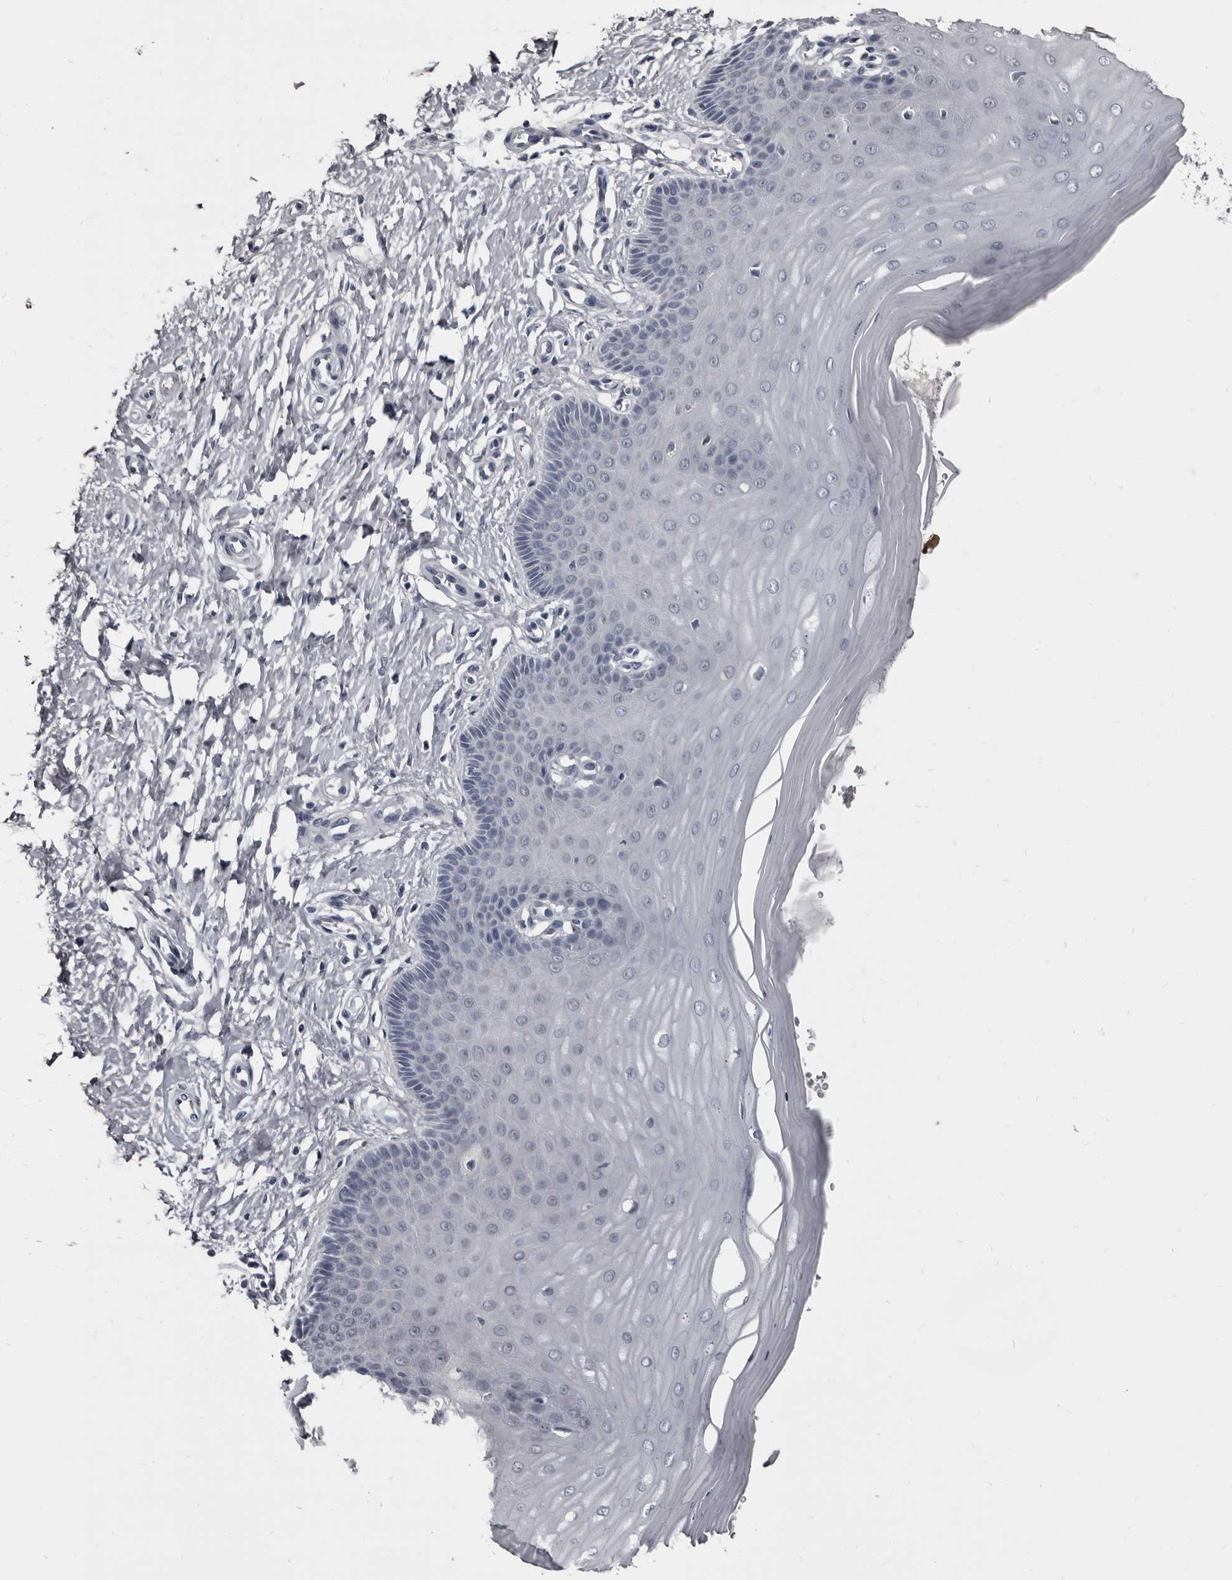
{"staining": {"intensity": "negative", "quantity": "none", "location": "none"}, "tissue": "cervix", "cell_type": "Glandular cells", "image_type": "normal", "snomed": [{"axis": "morphology", "description": "Normal tissue, NOS"}, {"axis": "topography", "description": "Cervix"}], "caption": "Normal cervix was stained to show a protein in brown. There is no significant staining in glandular cells. (DAB (3,3'-diaminobenzidine) immunohistochemistry with hematoxylin counter stain).", "gene": "GREB1", "patient": {"sex": "female", "age": 55}}